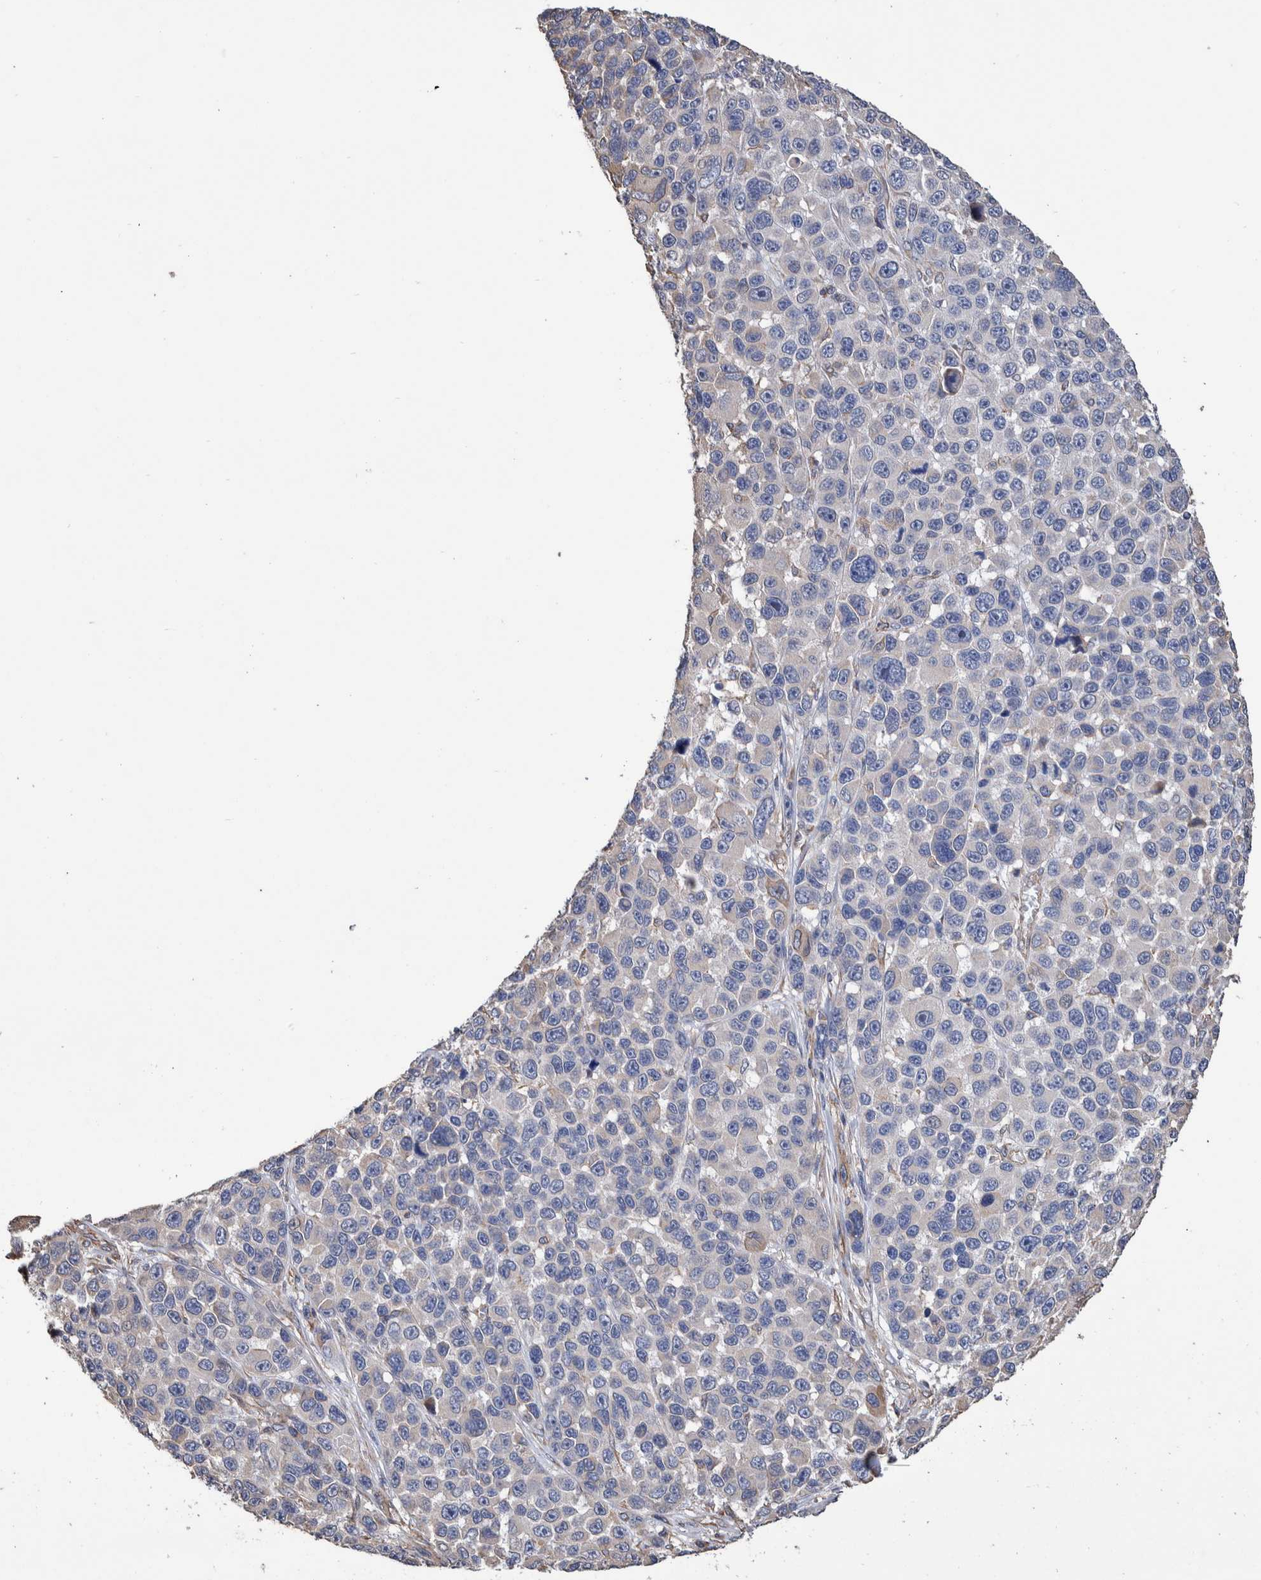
{"staining": {"intensity": "negative", "quantity": "none", "location": "none"}, "tissue": "melanoma", "cell_type": "Tumor cells", "image_type": "cancer", "snomed": [{"axis": "morphology", "description": "Malignant melanoma, NOS"}, {"axis": "topography", "description": "Skin"}], "caption": "This is a micrograph of IHC staining of melanoma, which shows no expression in tumor cells.", "gene": "SLC45A4", "patient": {"sex": "male", "age": 53}}